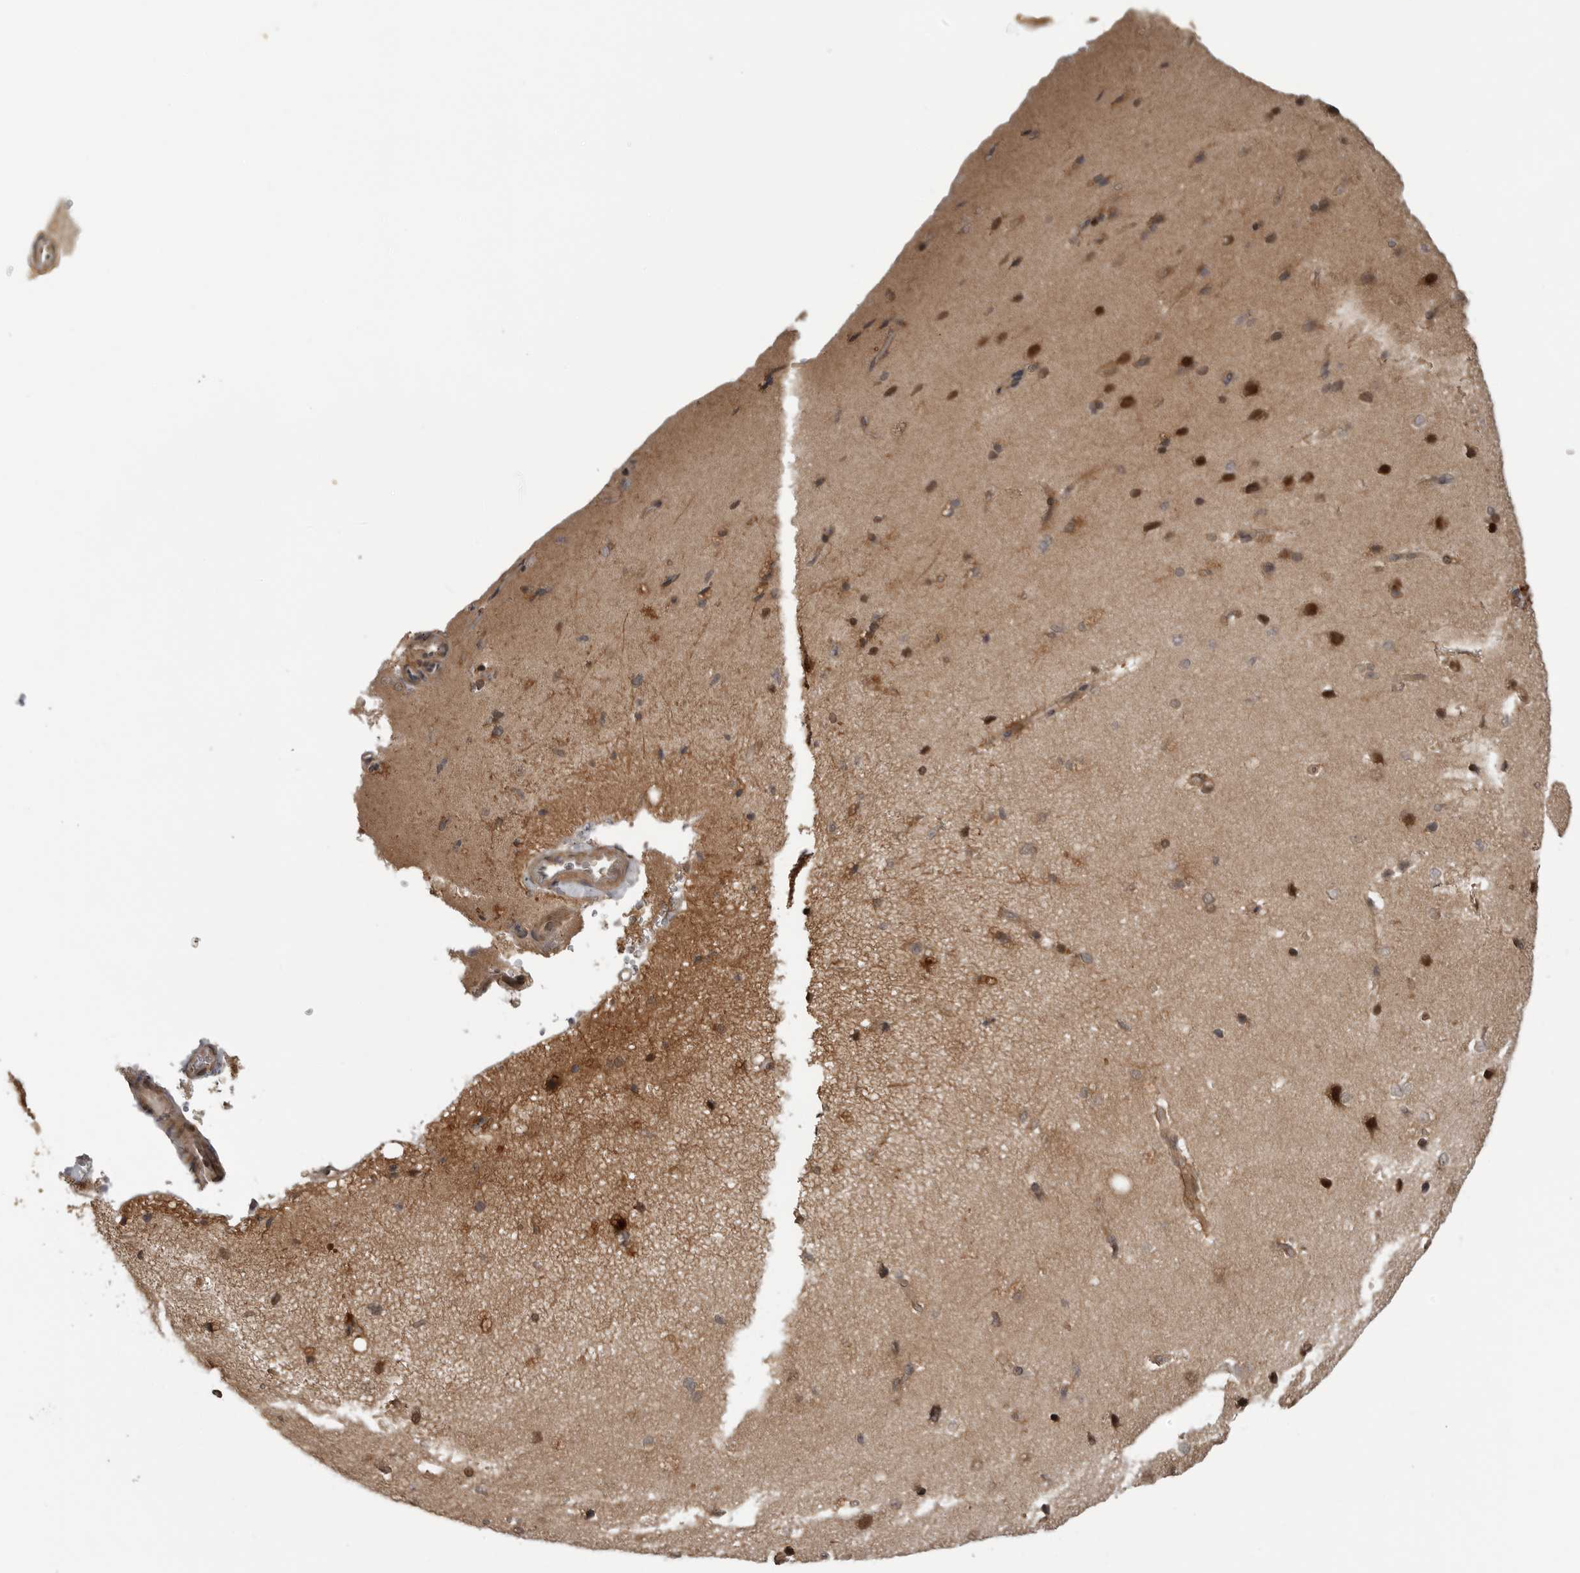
{"staining": {"intensity": "moderate", "quantity": ">75%", "location": "cytoplasmic/membranous,nuclear"}, "tissue": "cerebral cortex", "cell_type": "Endothelial cells", "image_type": "normal", "snomed": [{"axis": "morphology", "description": "Normal tissue, NOS"}, {"axis": "topography", "description": "Cerebral cortex"}], "caption": "Moderate cytoplasmic/membranous,nuclear staining for a protein is present in about >75% of endothelial cells of benign cerebral cortex using immunohistochemistry.", "gene": "AKAP7", "patient": {"sex": "male", "age": 62}}